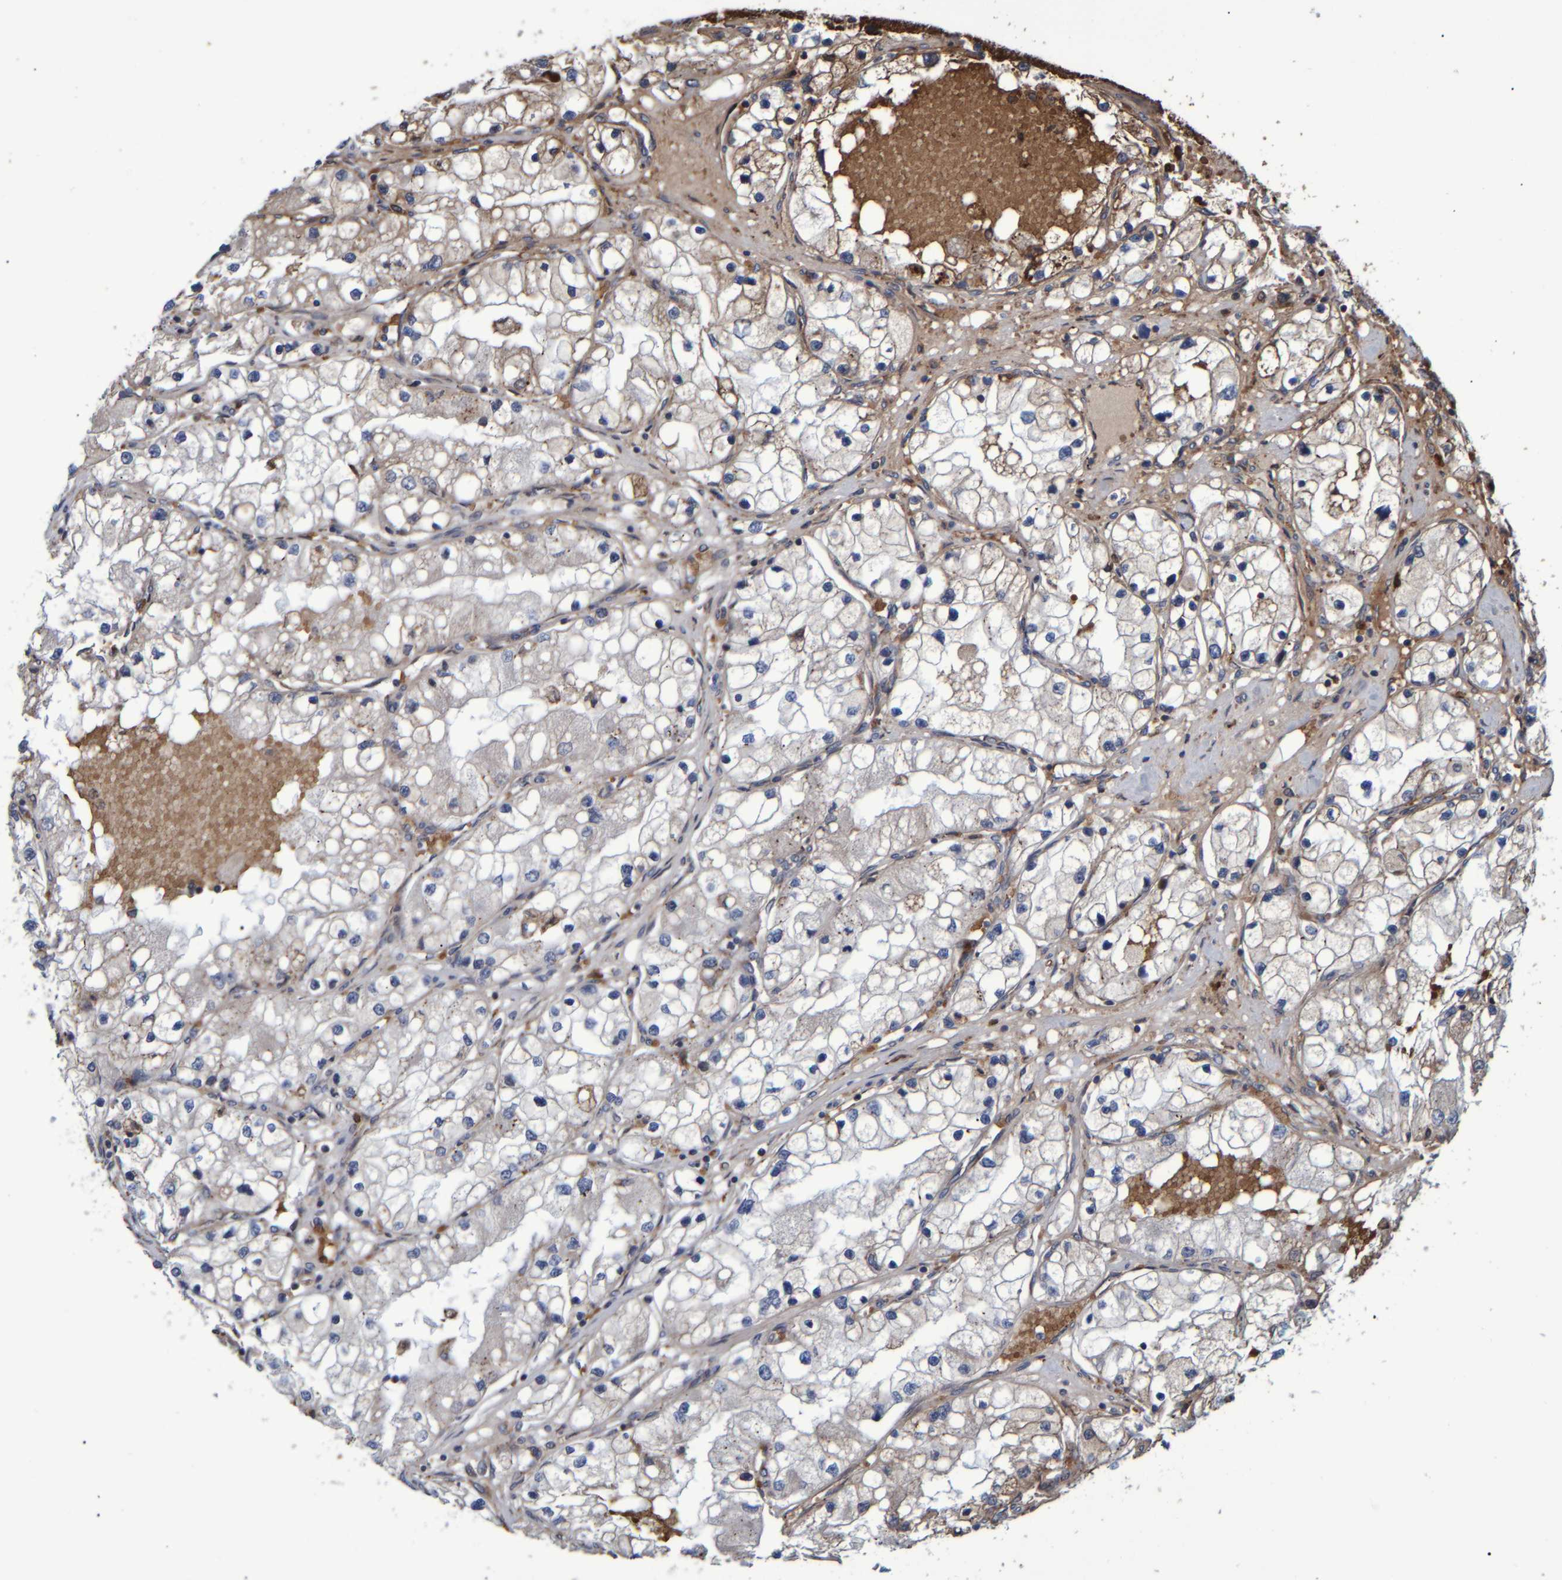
{"staining": {"intensity": "weak", "quantity": "<25%", "location": "cytoplasmic/membranous"}, "tissue": "renal cancer", "cell_type": "Tumor cells", "image_type": "cancer", "snomed": [{"axis": "morphology", "description": "Adenocarcinoma, NOS"}, {"axis": "topography", "description": "Kidney"}], "caption": "Tumor cells are negative for brown protein staining in renal adenocarcinoma.", "gene": "SPAG5", "patient": {"sex": "male", "age": 68}}